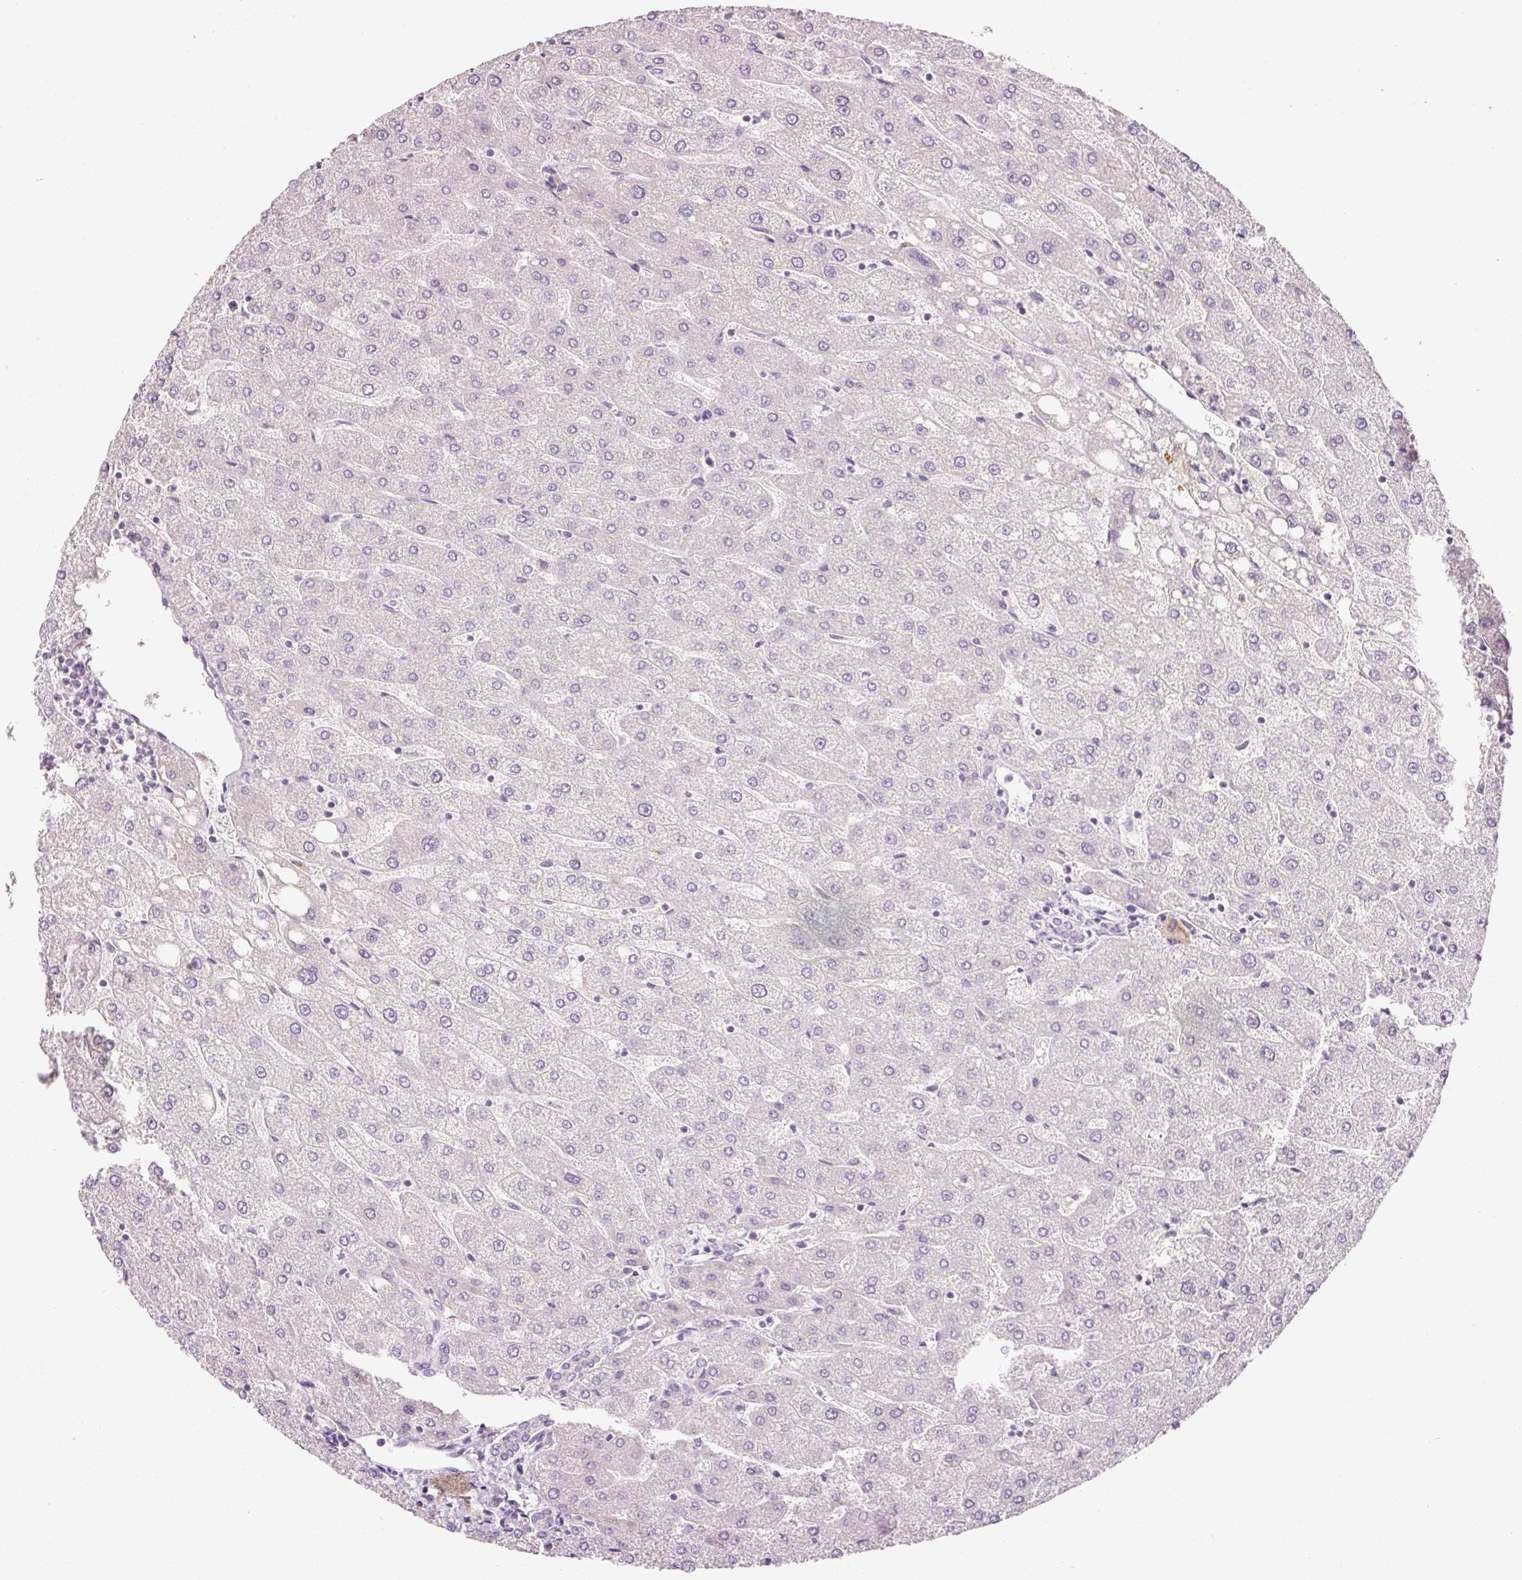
{"staining": {"intensity": "negative", "quantity": "none", "location": "none"}, "tissue": "liver", "cell_type": "Cholangiocytes", "image_type": "normal", "snomed": [{"axis": "morphology", "description": "Normal tissue, NOS"}, {"axis": "topography", "description": "Liver"}], "caption": "Immunohistochemical staining of benign liver shows no significant expression in cholangiocytes. (DAB immunohistochemistry (IHC) visualized using brightfield microscopy, high magnification).", "gene": "FAM78B", "patient": {"sex": "male", "age": 67}}